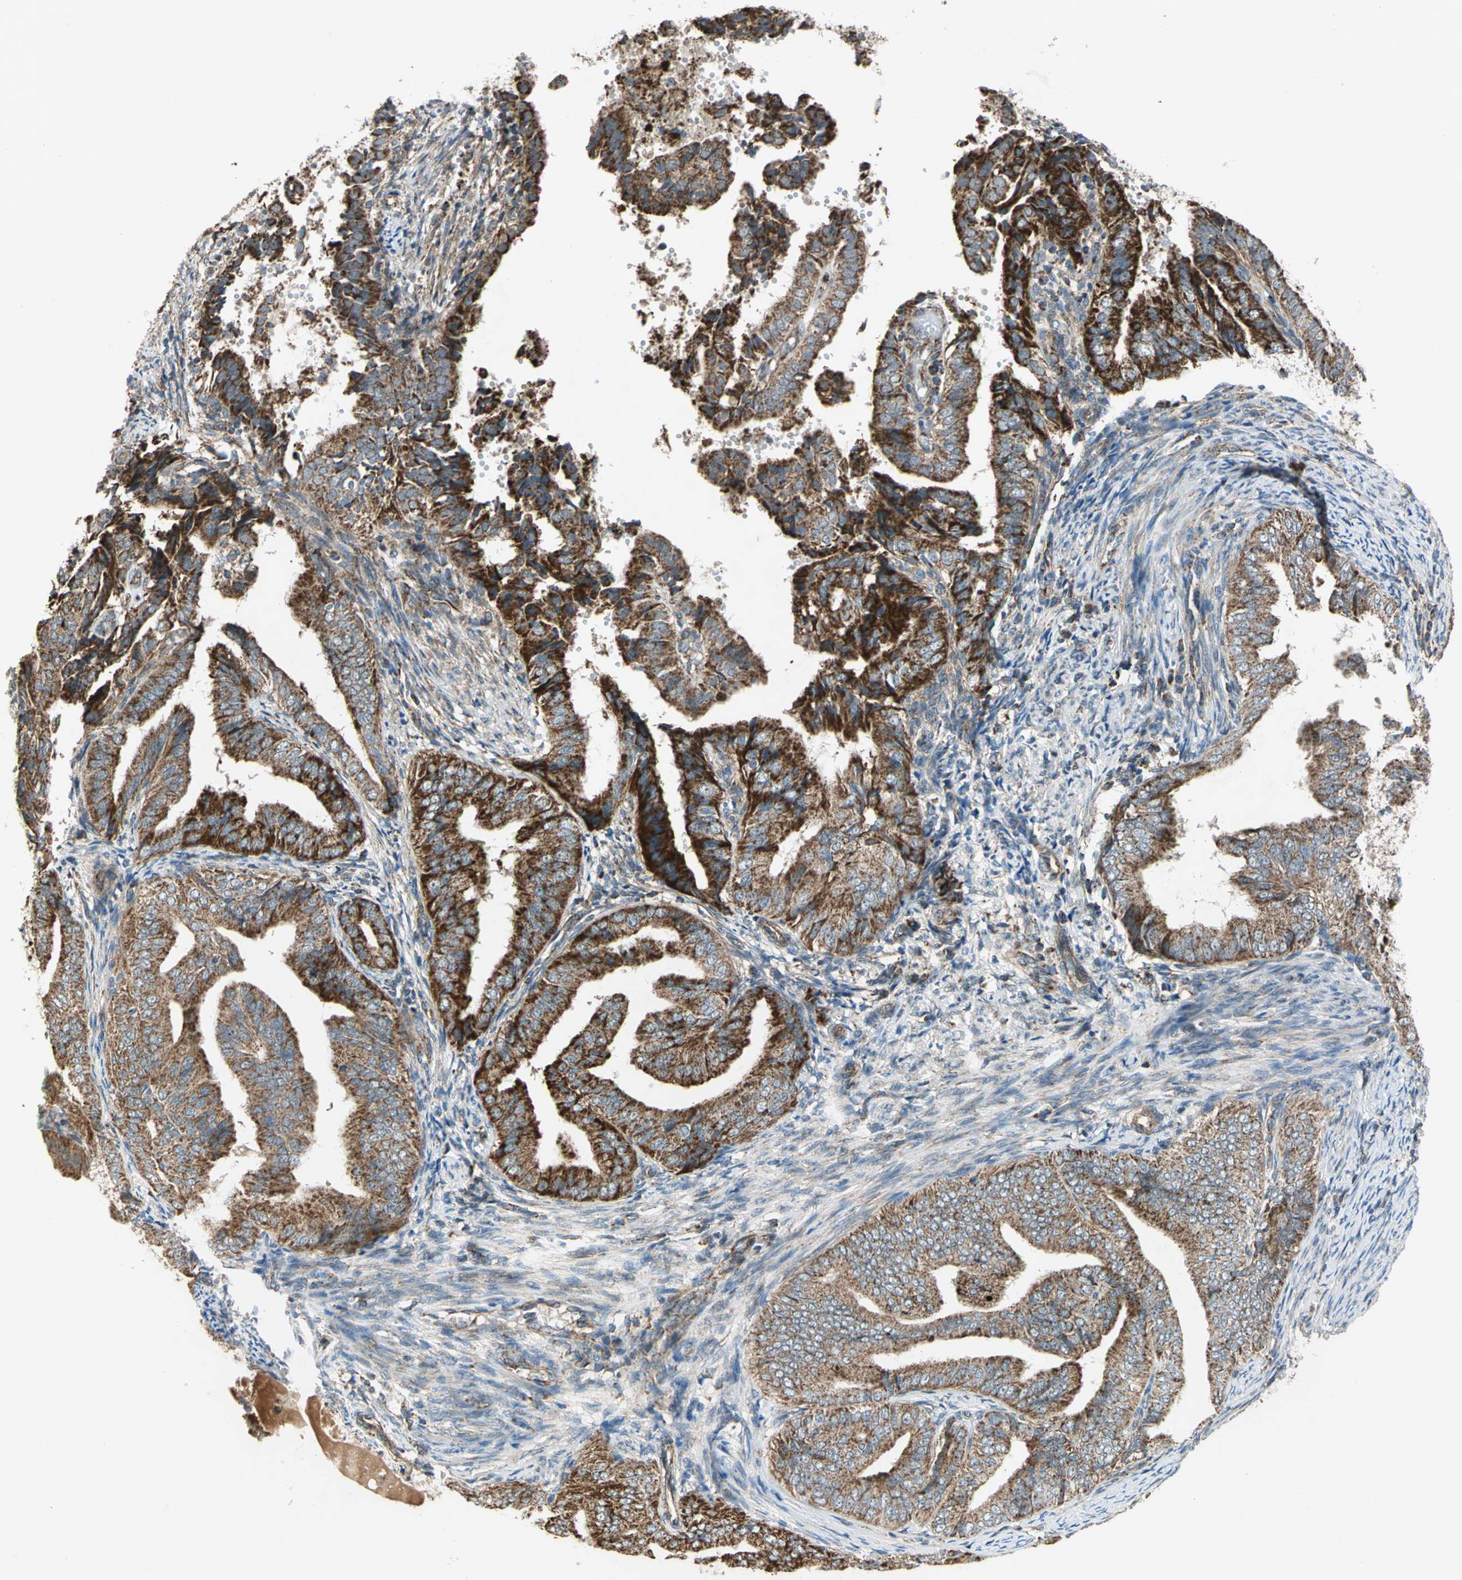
{"staining": {"intensity": "strong", "quantity": ">75%", "location": "cytoplasmic/membranous"}, "tissue": "endometrial cancer", "cell_type": "Tumor cells", "image_type": "cancer", "snomed": [{"axis": "morphology", "description": "Adenocarcinoma, NOS"}, {"axis": "topography", "description": "Endometrium"}], "caption": "Tumor cells display high levels of strong cytoplasmic/membranous staining in approximately >75% of cells in adenocarcinoma (endometrial).", "gene": "MRPS22", "patient": {"sex": "female", "age": 58}}